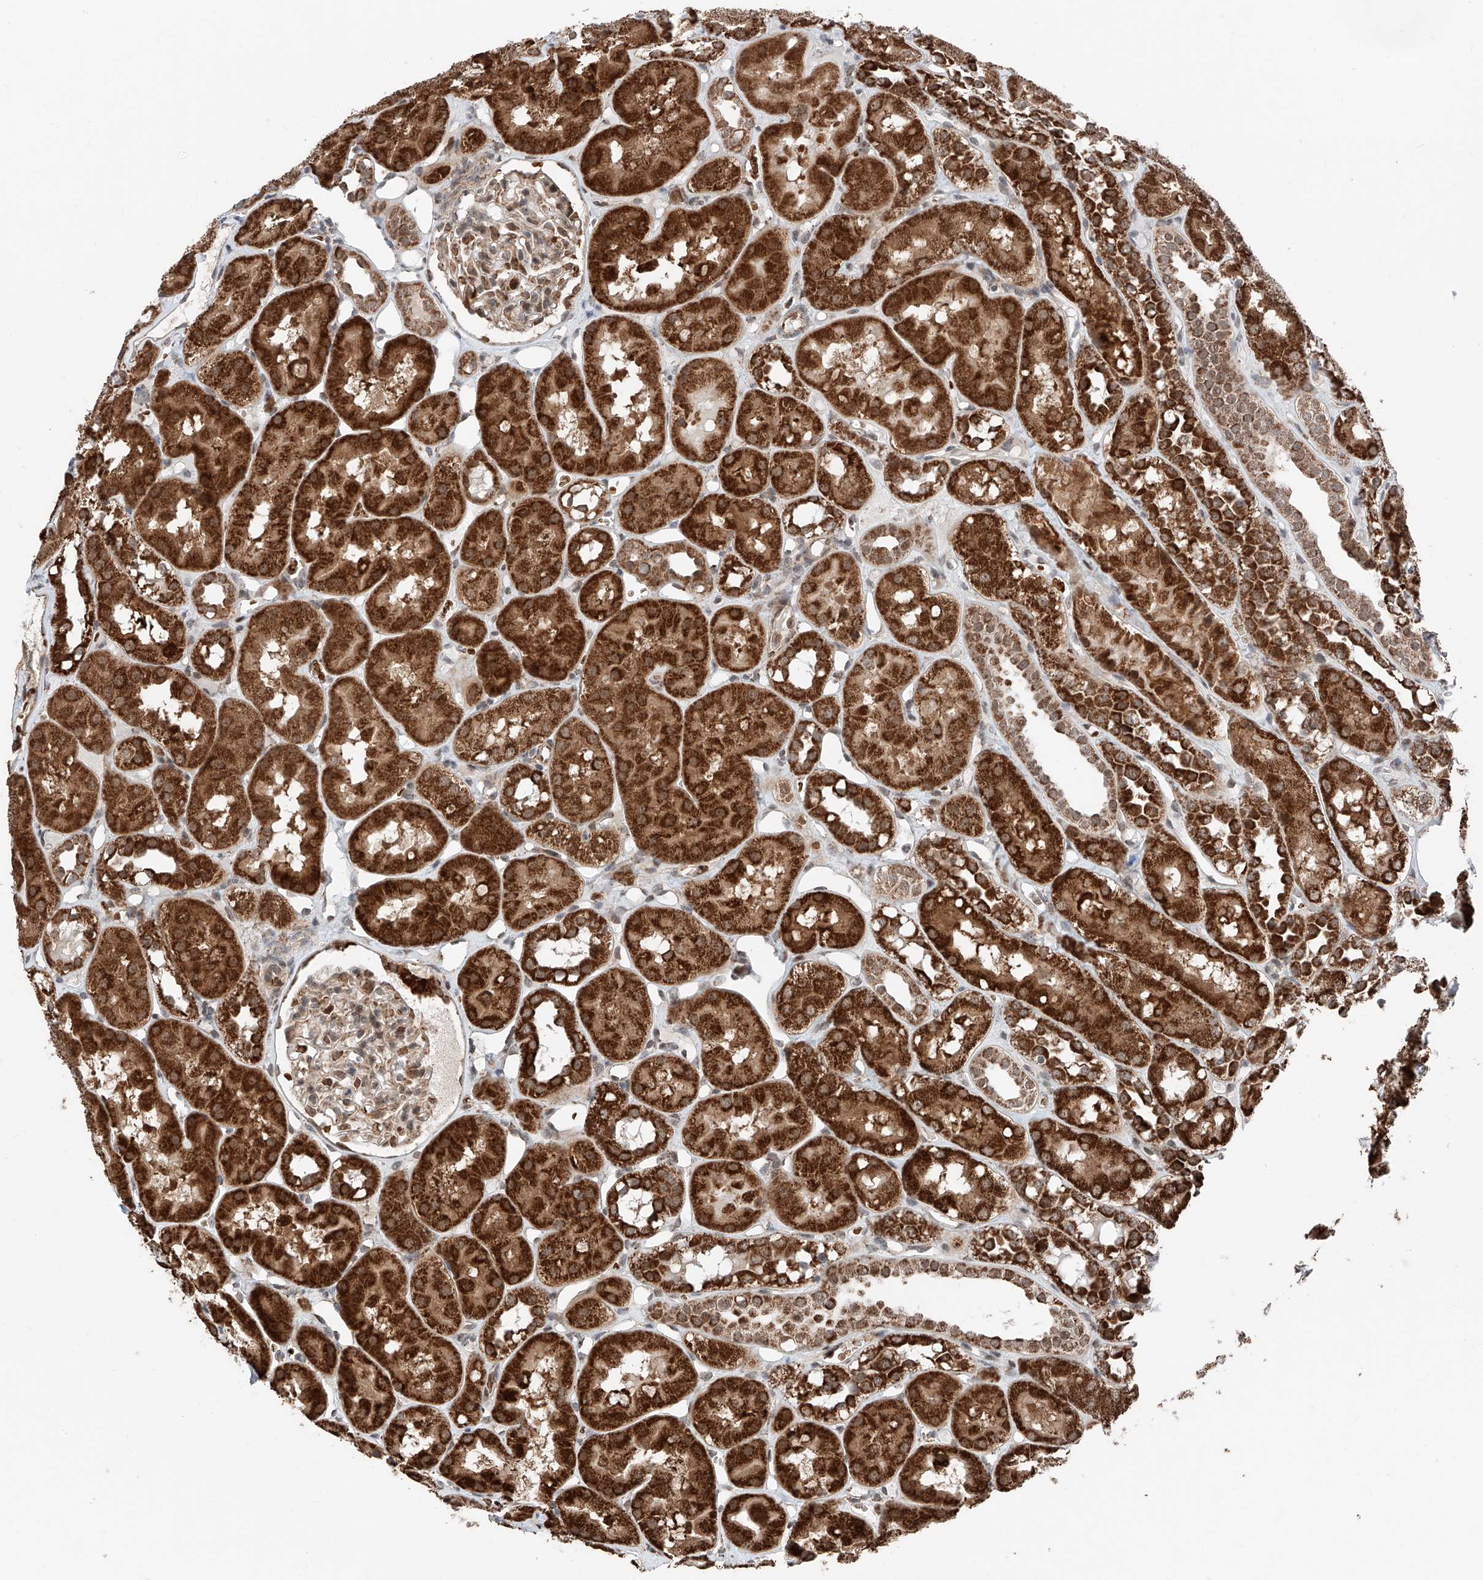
{"staining": {"intensity": "moderate", "quantity": "25%-75%", "location": "cytoplasmic/membranous"}, "tissue": "kidney", "cell_type": "Cells in glomeruli", "image_type": "normal", "snomed": [{"axis": "morphology", "description": "Normal tissue, NOS"}, {"axis": "topography", "description": "Kidney"}], "caption": "The histopathology image displays staining of unremarkable kidney, revealing moderate cytoplasmic/membranous protein staining (brown color) within cells in glomeruli.", "gene": "ZSCAN29", "patient": {"sex": "male", "age": 16}}